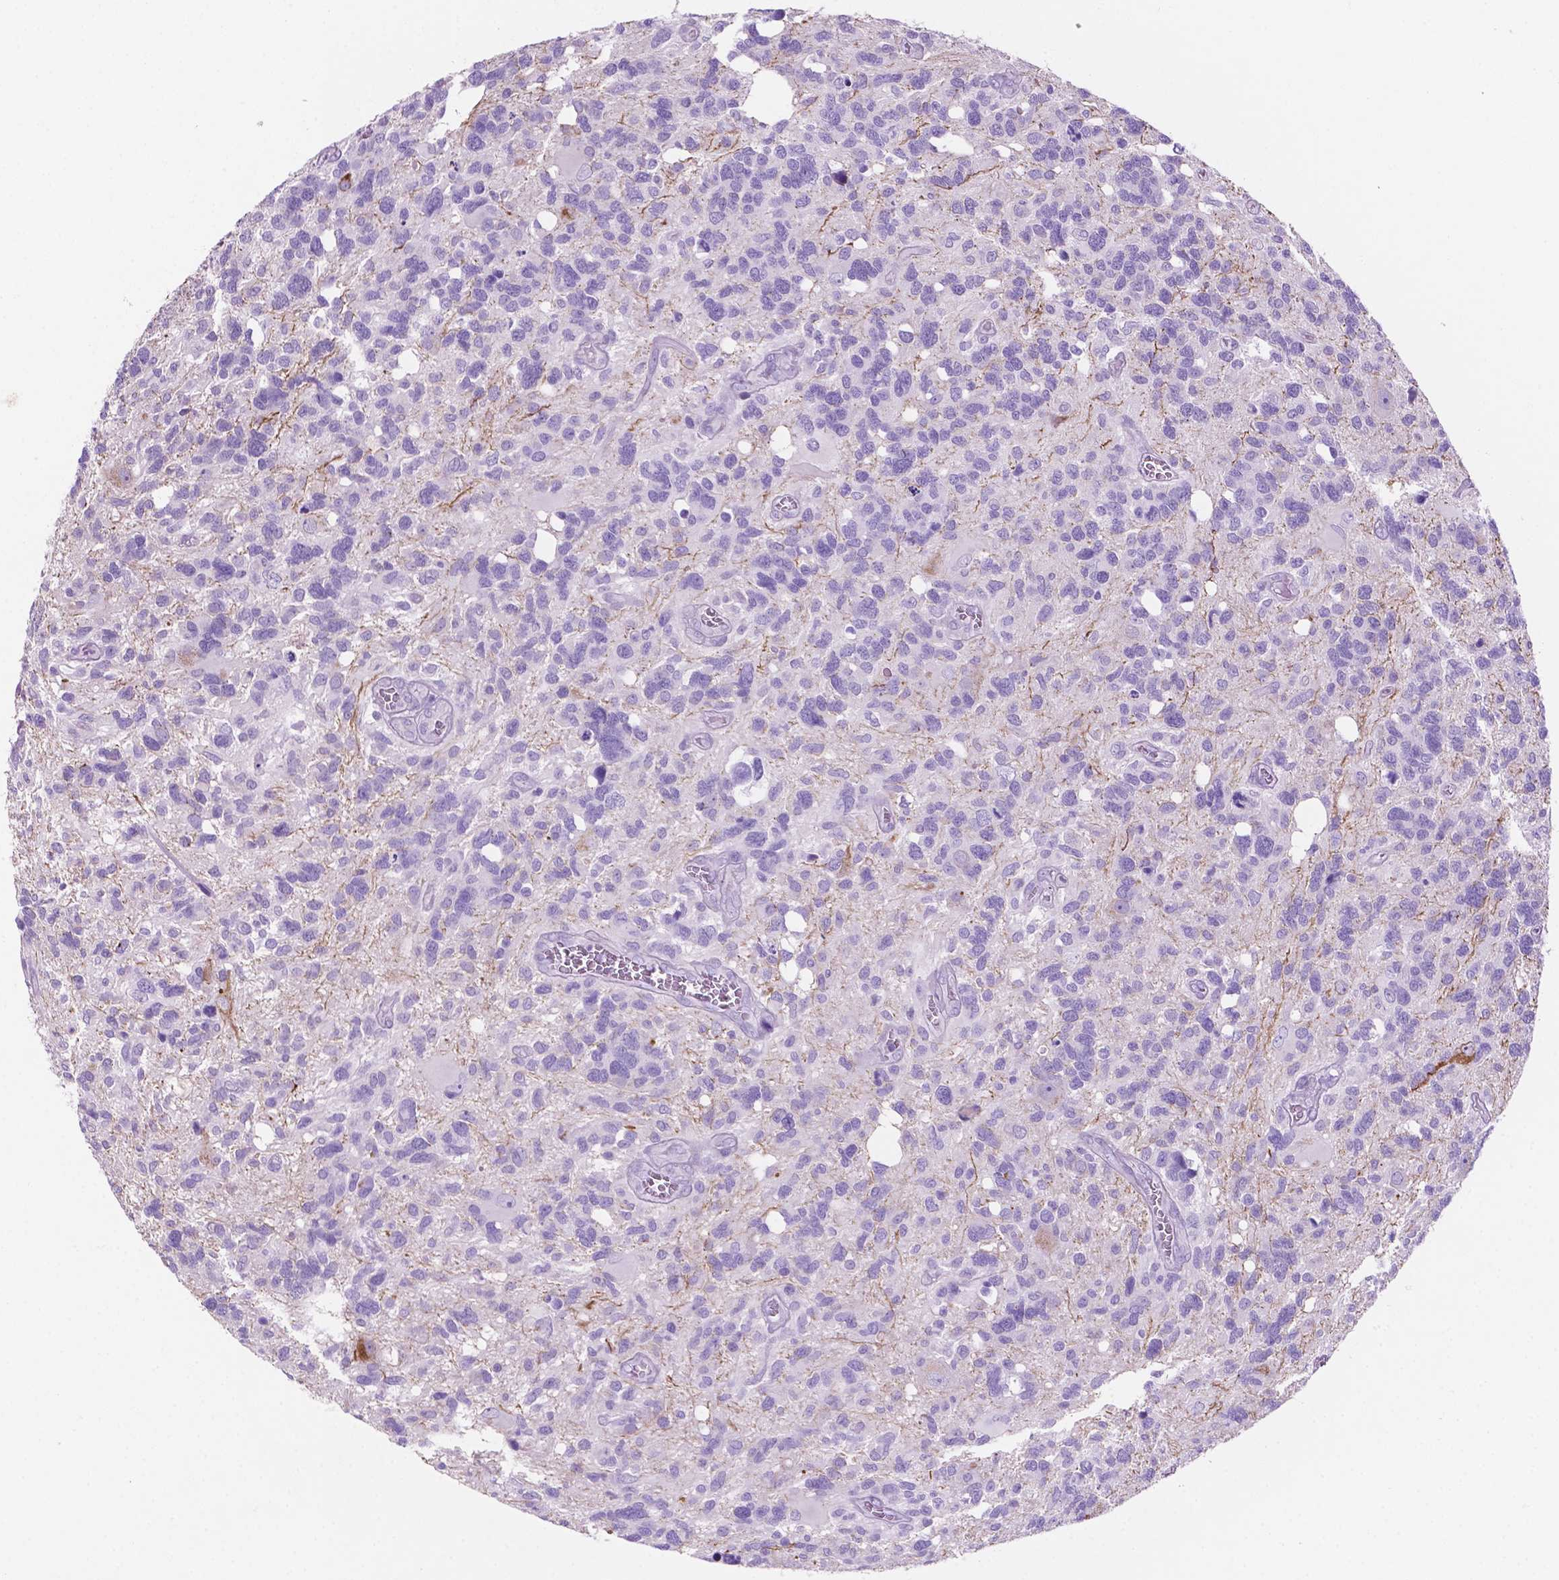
{"staining": {"intensity": "negative", "quantity": "none", "location": "none"}, "tissue": "glioma", "cell_type": "Tumor cells", "image_type": "cancer", "snomed": [{"axis": "morphology", "description": "Glioma, malignant, High grade"}, {"axis": "topography", "description": "Brain"}], "caption": "High power microscopy photomicrograph of an immunohistochemistry image of glioma, revealing no significant positivity in tumor cells. (Stains: DAB immunohistochemistry (IHC) with hematoxylin counter stain, Microscopy: brightfield microscopy at high magnification).", "gene": "POU4F1", "patient": {"sex": "male", "age": 49}}